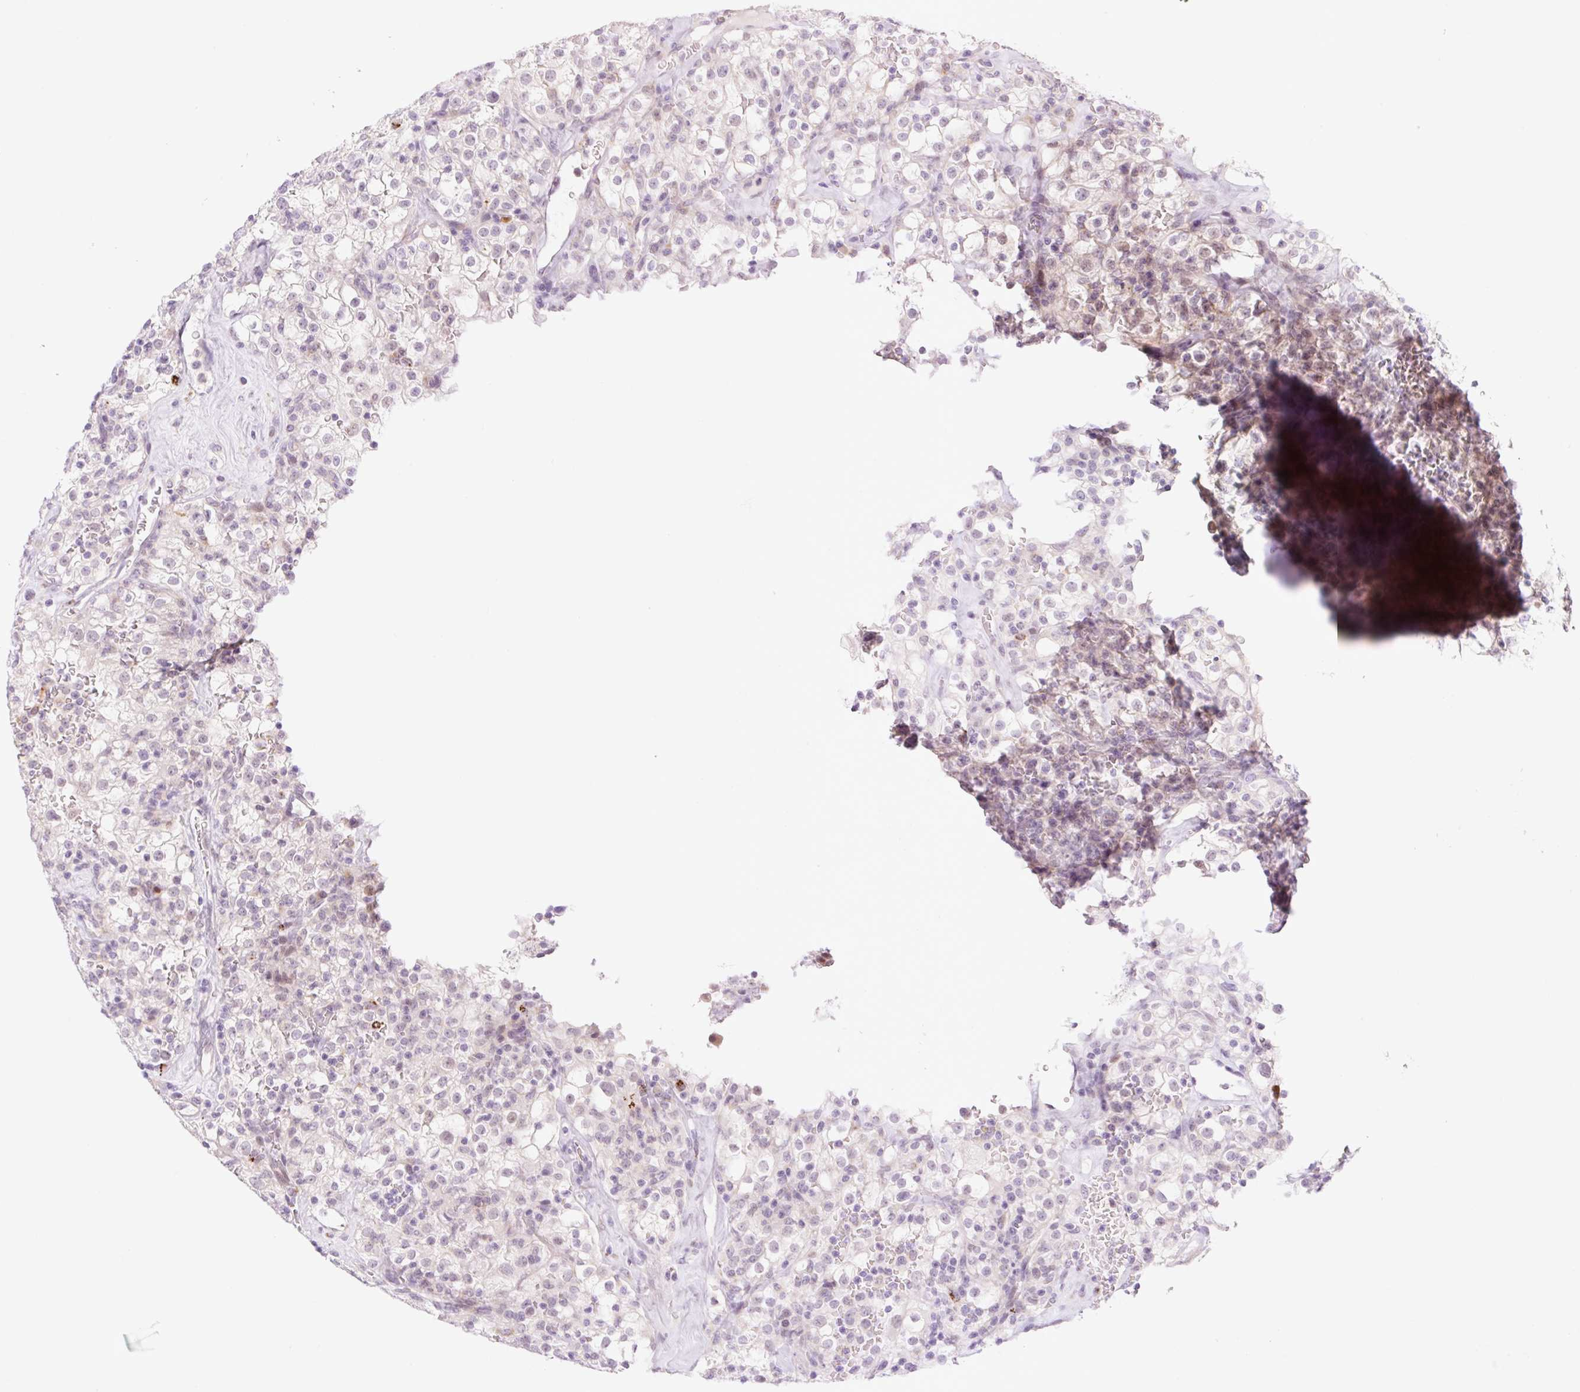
{"staining": {"intensity": "weak", "quantity": "<25%", "location": "nuclear"}, "tissue": "renal cancer", "cell_type": "Tumor cells", "image_type": "cancer", "snomed": [{"axis": "morphology", "description": "Adenocarcinoma, NOS"}, {"axis": "topography", "description": "Kidney"}], "caption": "Immunohistochemical staining of renal adenocarcinoma demonstrates no significant staining in tumor cells.", "gene": "SPRYD4", "patient": {"sex": "female", "age": 74}}